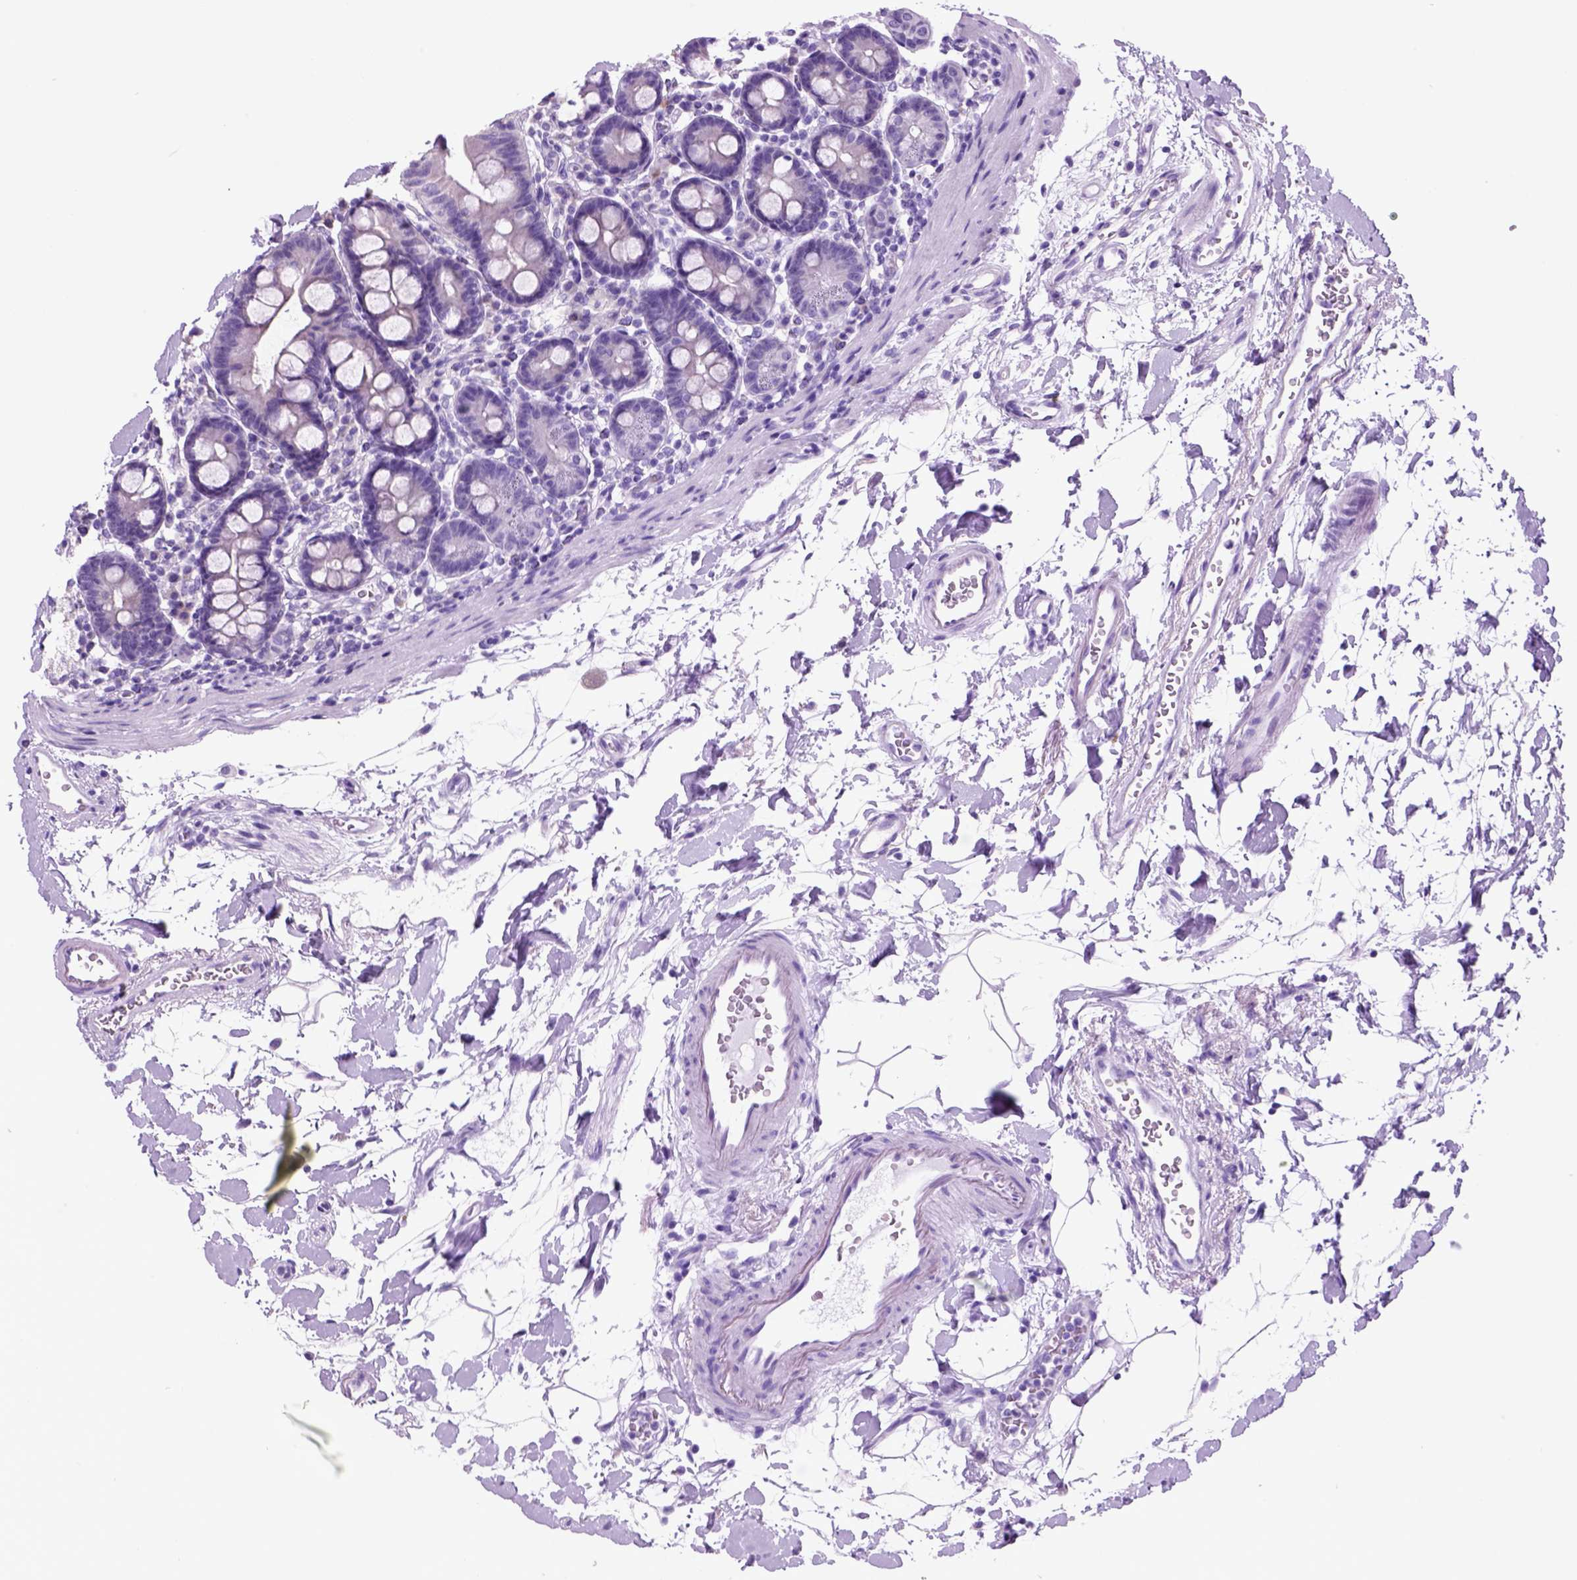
{"staining": {"intensity": "negative", "quantity": "none", "location": "none"}, "tissue": "duodenum", "cell_type": "Glandular cells", "image_type": "normal", "snomed": [{"axis": "morphology", "description": "Normal tissue, NOS"}, {"axis": "topography", "description": "Pancreas"}, {"axis": "topography", "description": "Duodenum"}], "caption": "Immunohistochemistry (IHC) histopathology image of normal human duodenum stained for a protein (brown), which demonstrates no expression in glandular cells.", "gene": "HHIPL2", "patient": {"sex": "male", "age": 59}}